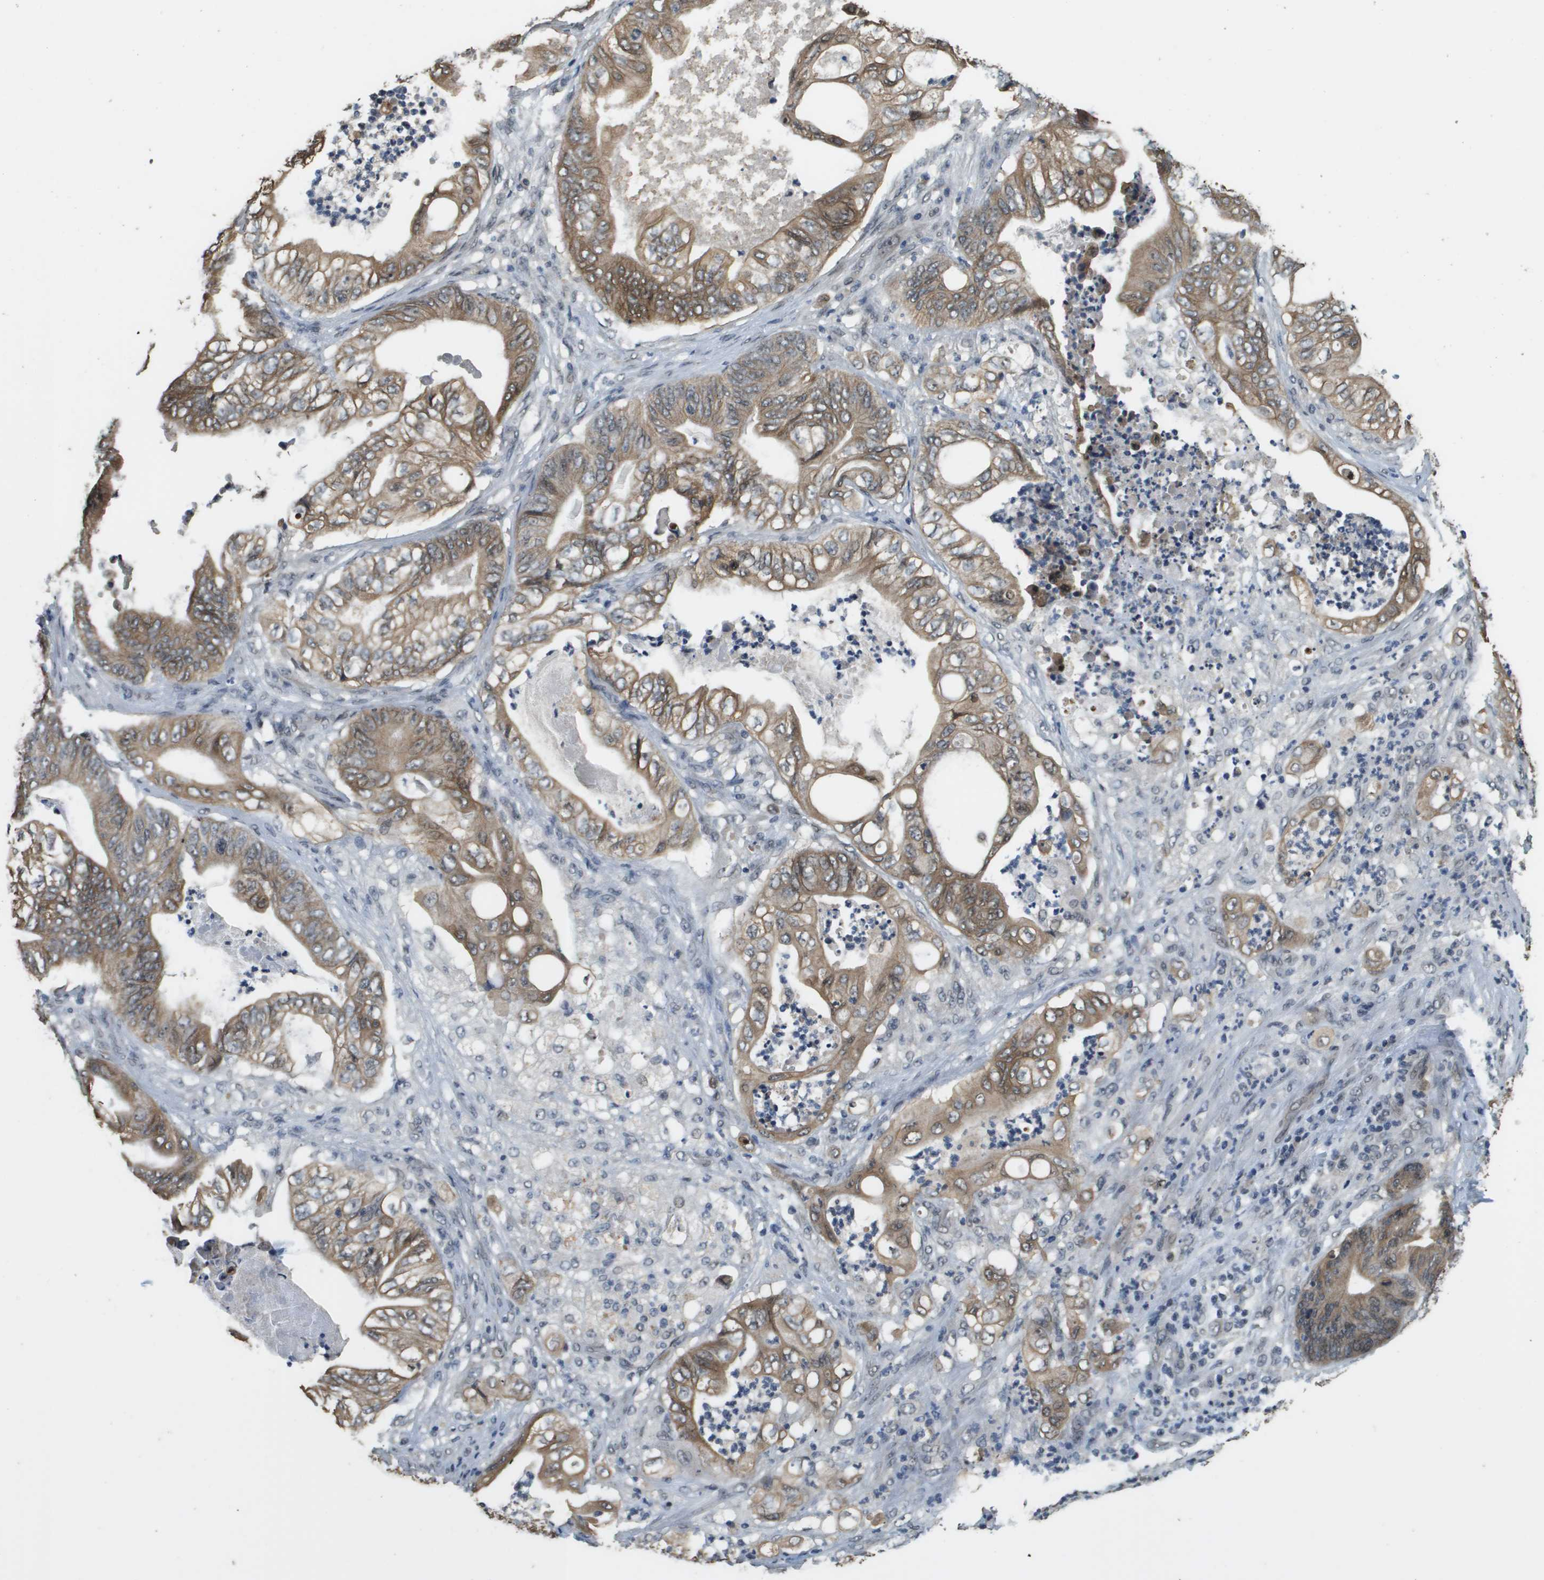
{"staining": {"intensity": "moderate", "quantity": ">75%", "location": "cytoplasmic/membranous"}, "tissue": "stomach cancer", "cell_type": "Tumor cells", "image_type": "cancer", "snomed": [{"axis": "morphology", "description": "Adenocarcinoma, NOS"}, {"axis": "topography", "description": "Stomach"}], "caption": "DAB immunohistochemical staining of human stomach cancer (adenocarcinoma) reveals moderate cytoplasmic/membranous protein positivity in about >75% of tumor cells.", "gene": "FANCC", "patient": {"sex": "female", "age": 73}}